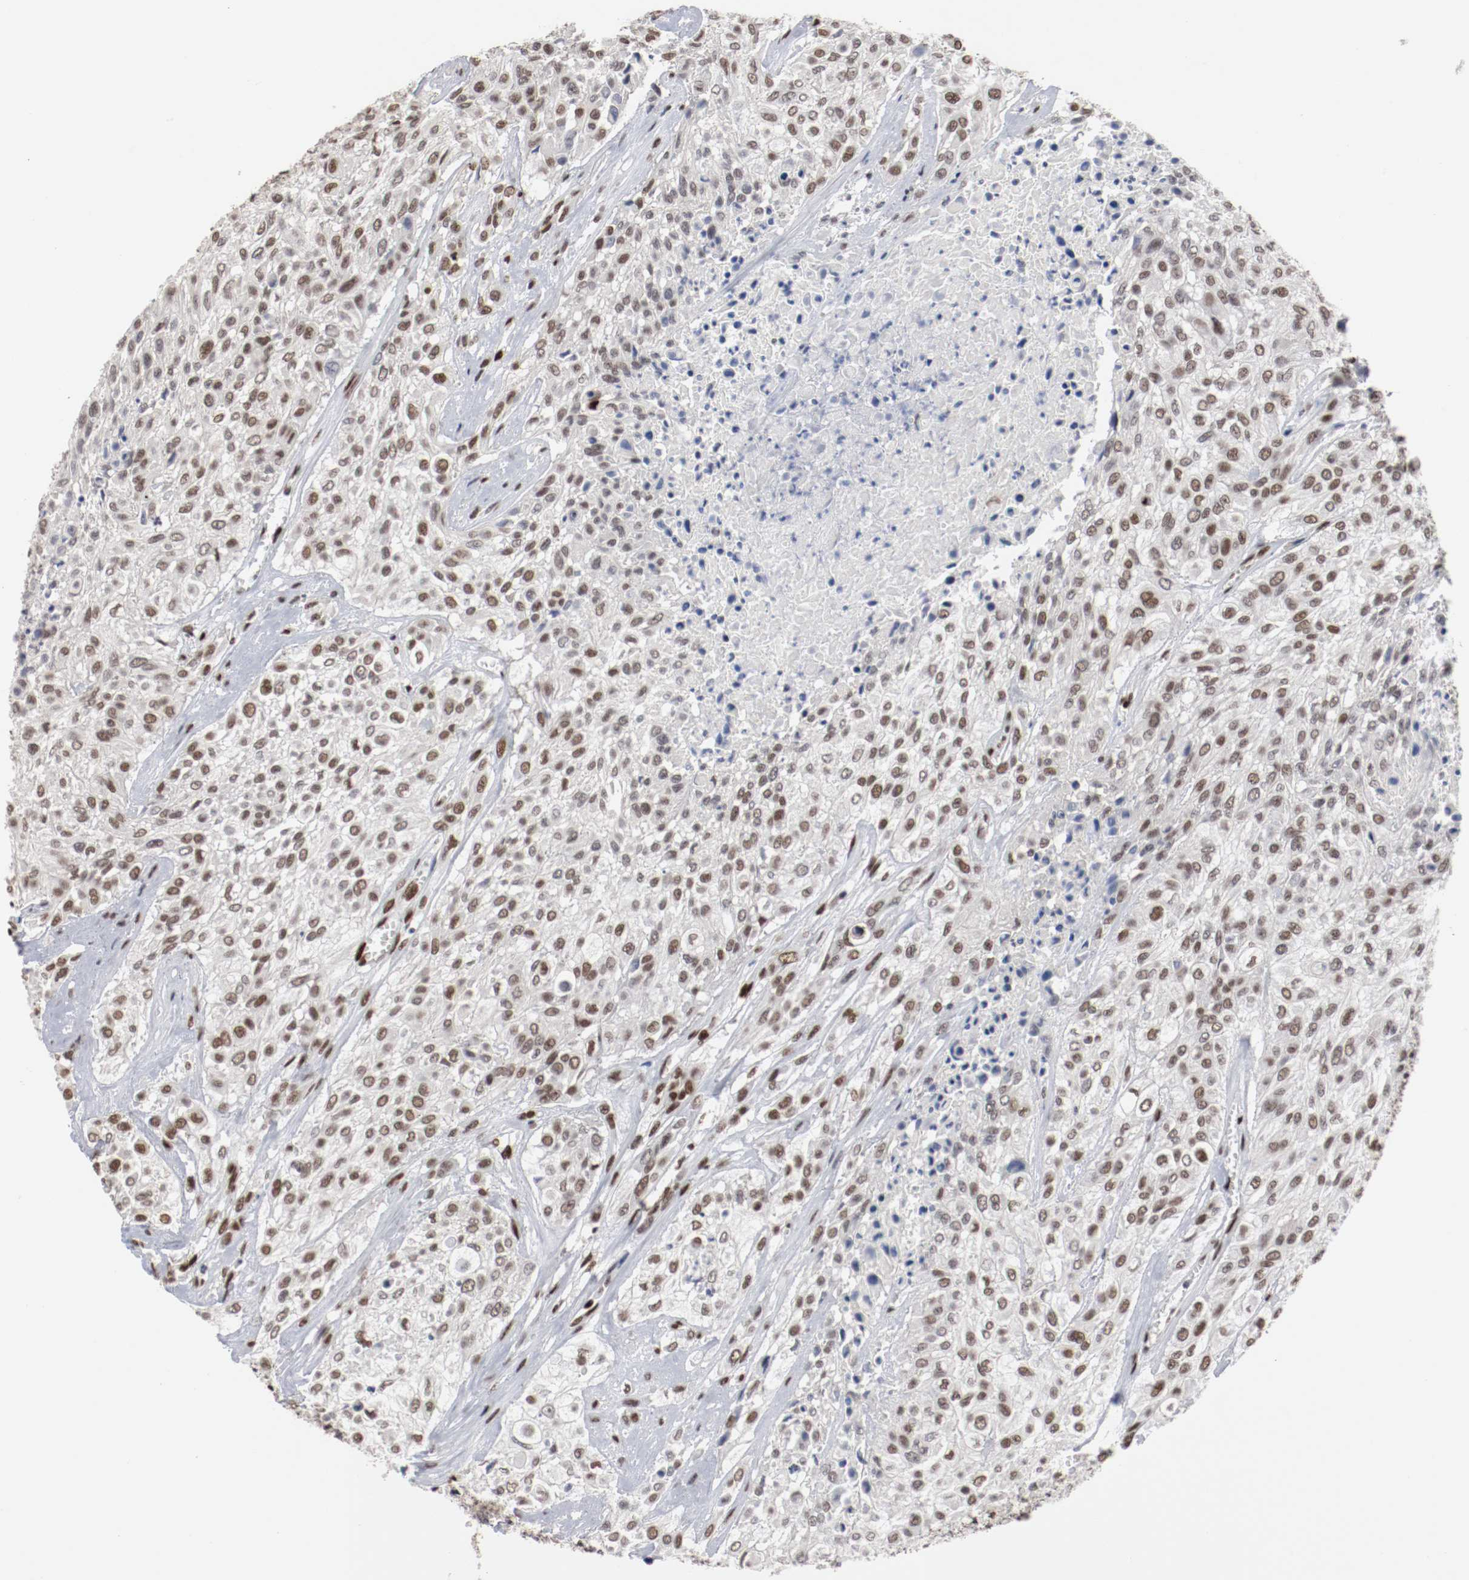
{"staining": {"intensity": "moderate", "quantity": ">75%", "location": "nuclear"}, "tissue": "urothelial cancer", "cell_type": "Tumor cells", "image_type": "cancer", "snomed": [{"axis": "morphology", "description": "Urothelial carcinoma, High grade"}, {"axis": "topography", "description": "Urinary bladder"}], "caption": "Moderate nuclear positivity for a protein is identified in approximately >75% of tumor cells of high-grade urothelial carcinoma using immunohistochemistry (IHC).", "gene": "MEF2D", "patient": {"sex": "male", "age": 57}}